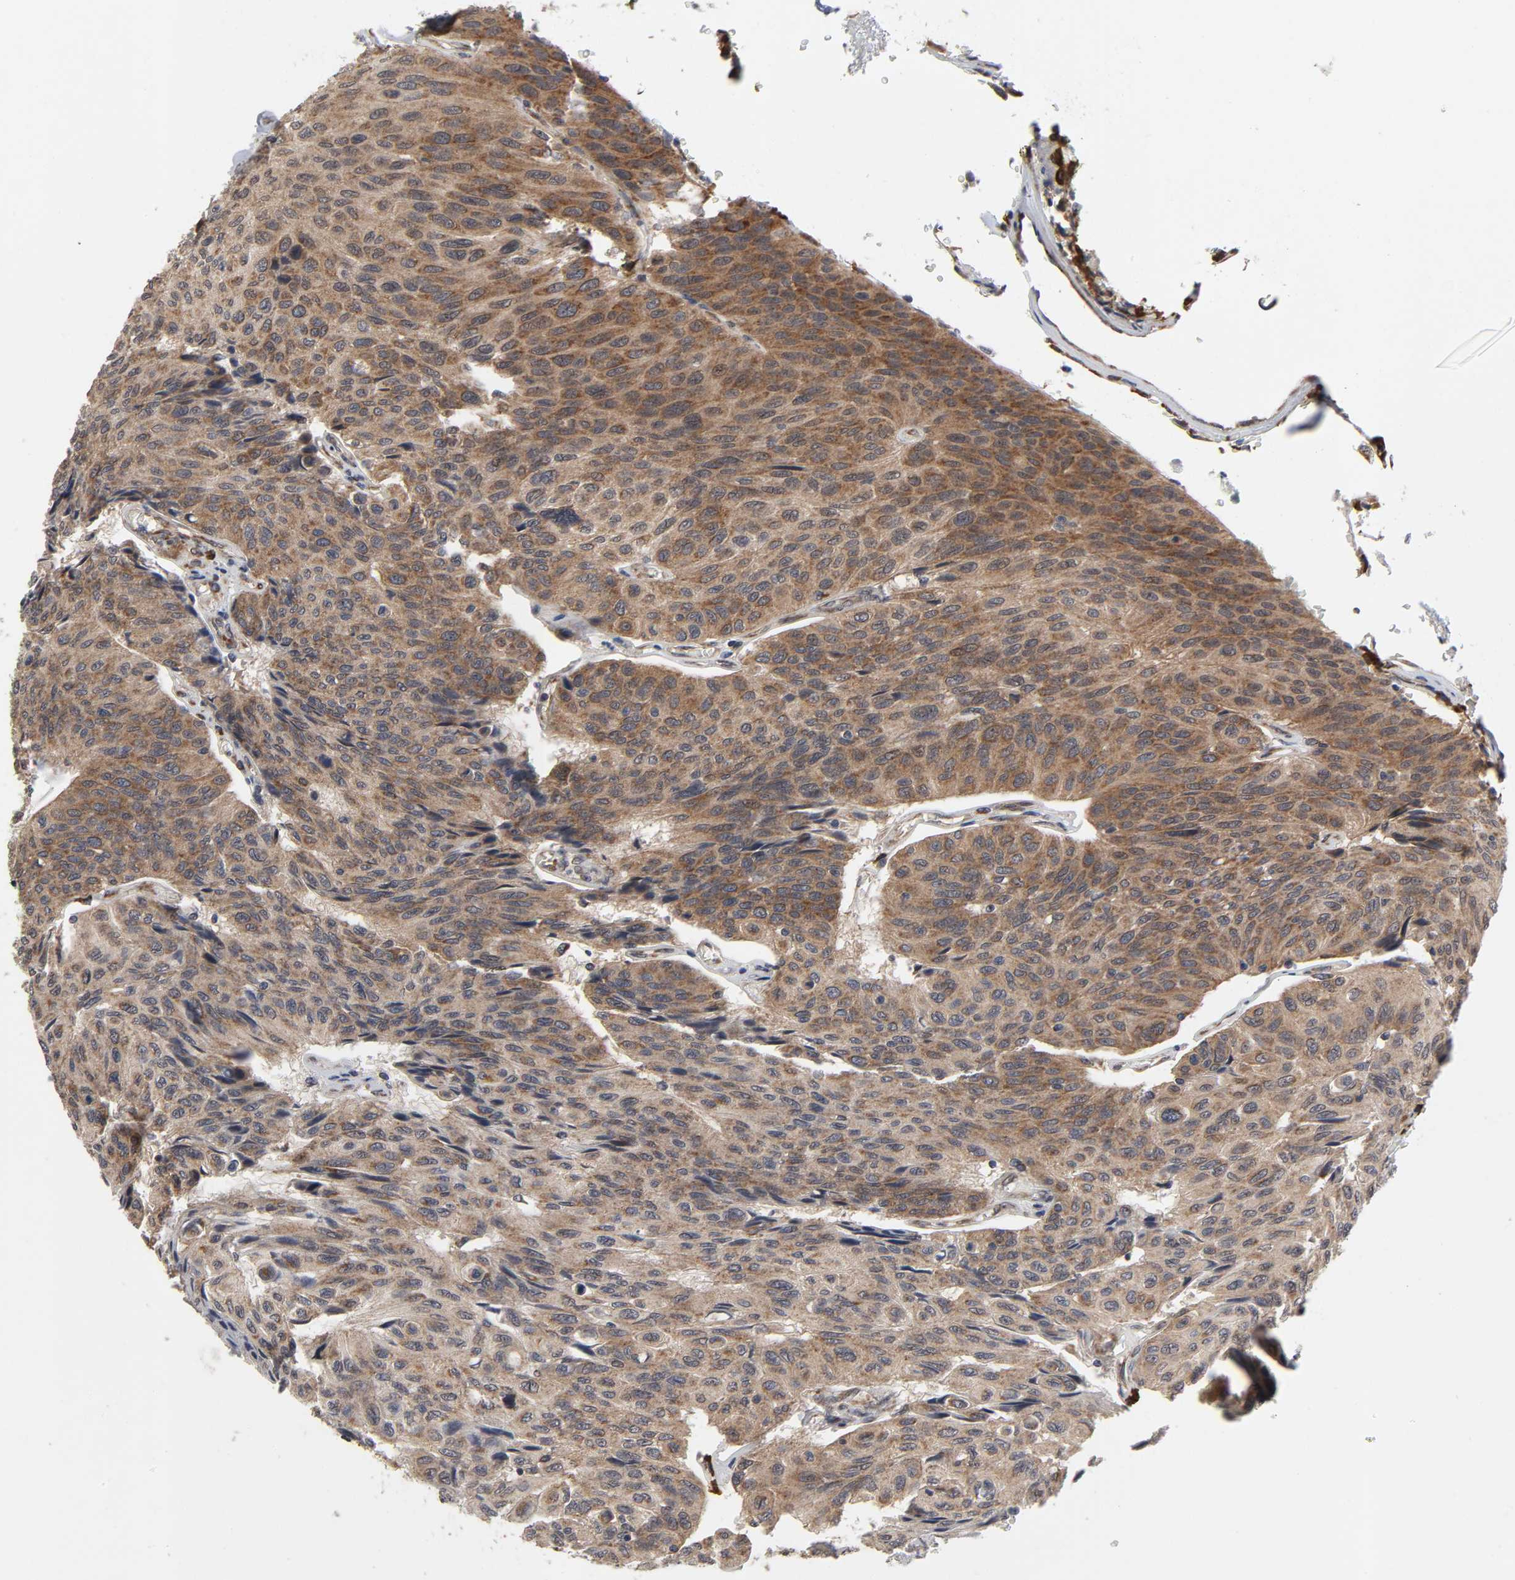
{"staining": {"intensity": "moderate", "quantity": ">75%", "location": "cytoplasmic/membranous"}, "tissue": "urothelial cancer", "cell_type": "Tumor cells", "image_type": "cancer", "snomed": [{"axis": "morphology", "description": "Urothelial carcinoma, High grade"}, {"axis": "topography", "description": "Urinary bladder"}], "caption": "Human urothelial cancer stained with a brown dye reveals moderate cytoplasmic/membranous positive expression in about >75% of tumor cells.", "gene": "SLC30A9", "patient": {"sex": "male", "age": 66}}